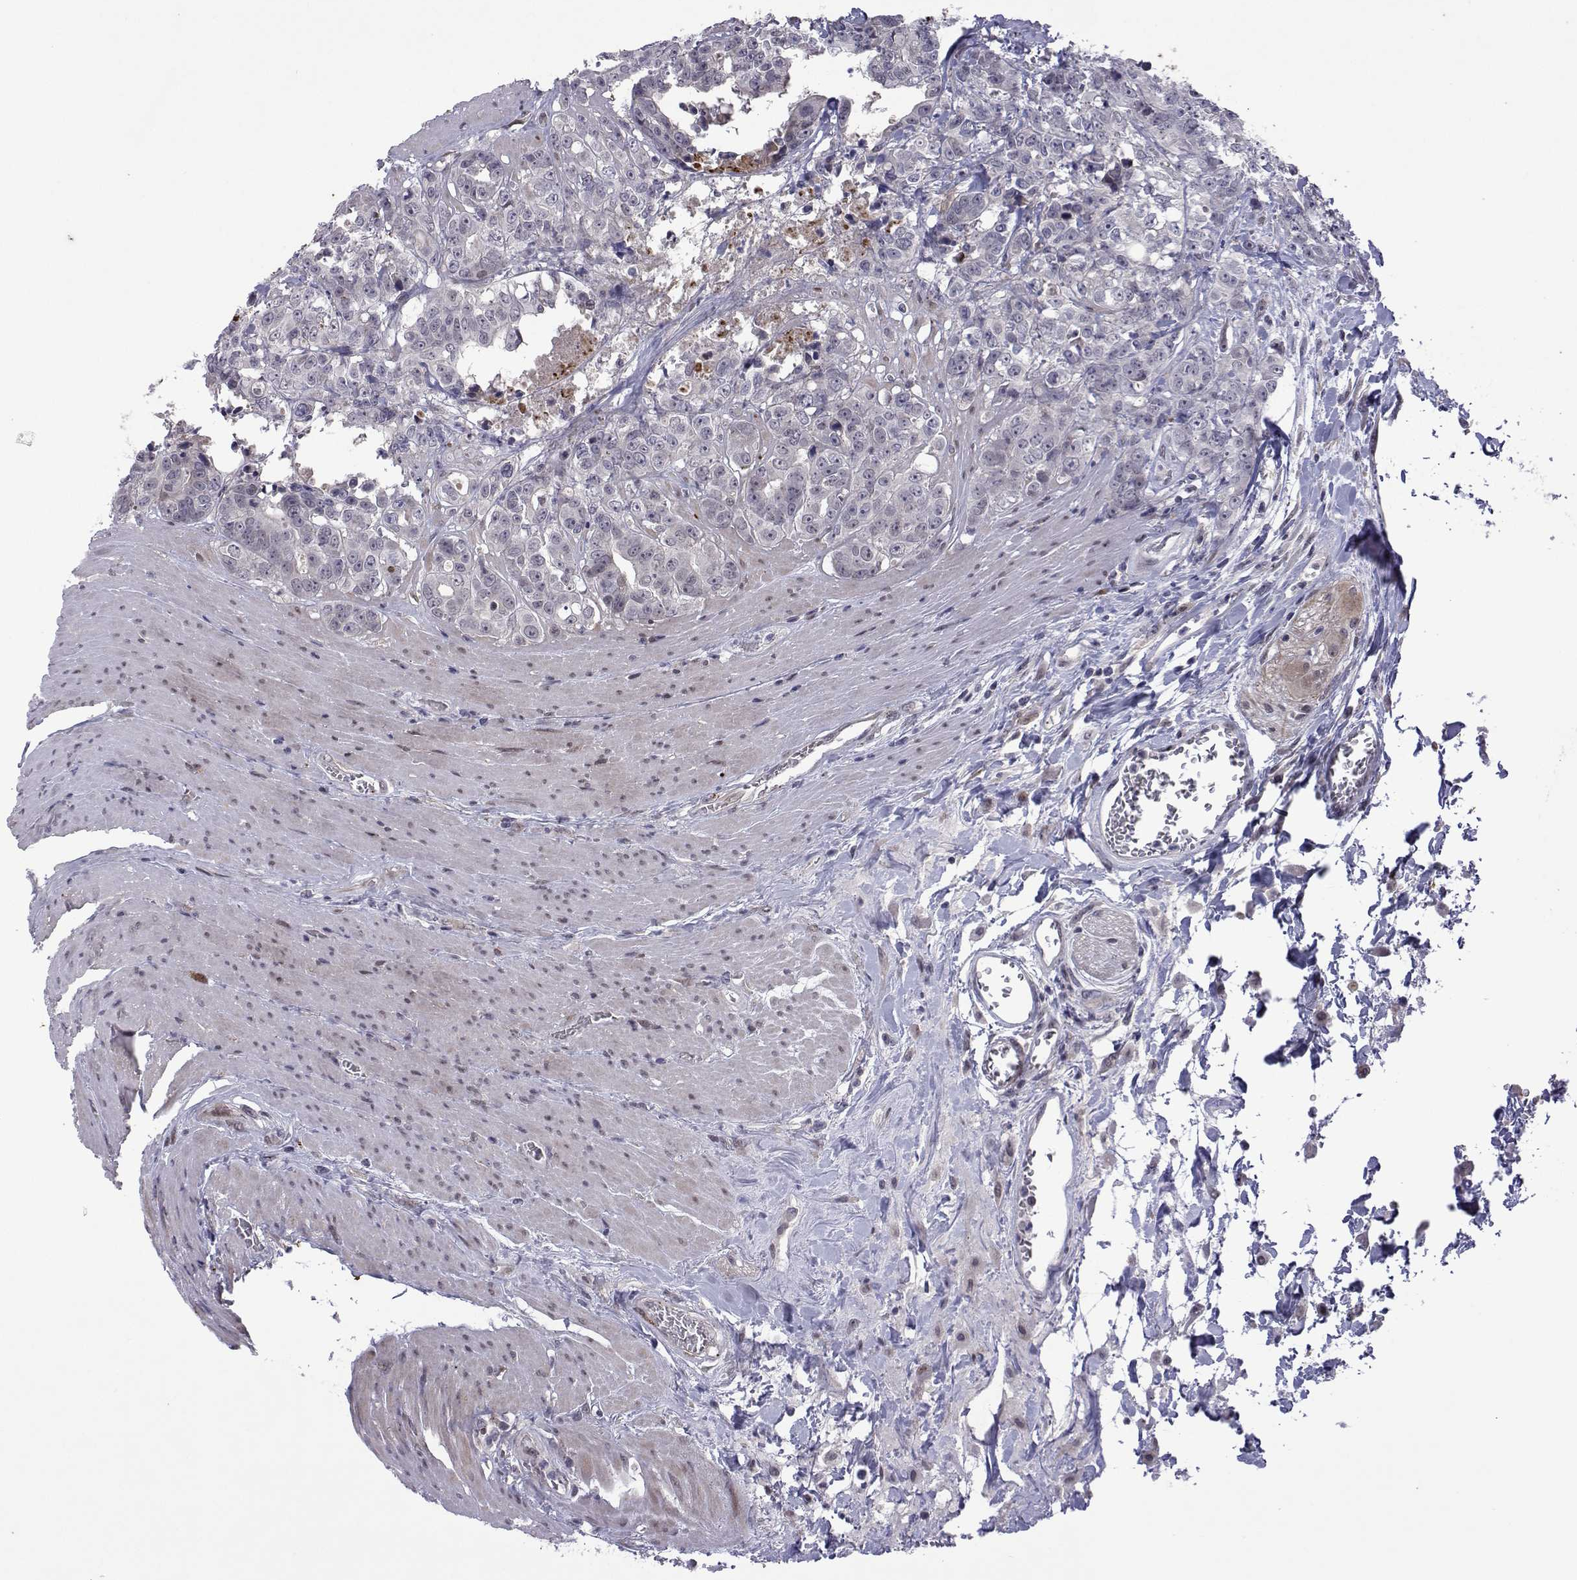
{"staining": {"intensity": "negative", "quantity": "none", "location": "none"}, "tissue": "colorectal cancer", "cell_type": "Tumor cells", "image_type": "cancer", "snomed": [{"axis": "morphology", "description": "Adenocarcinoma, NOS"}, {"axis": "topography", "description": "Rectum"}], "caption": "Tumor cells show no significant staining in colorectal cancer.", "gene": "EFCAB3", "patient": {"sex": "female", "age": 62}}